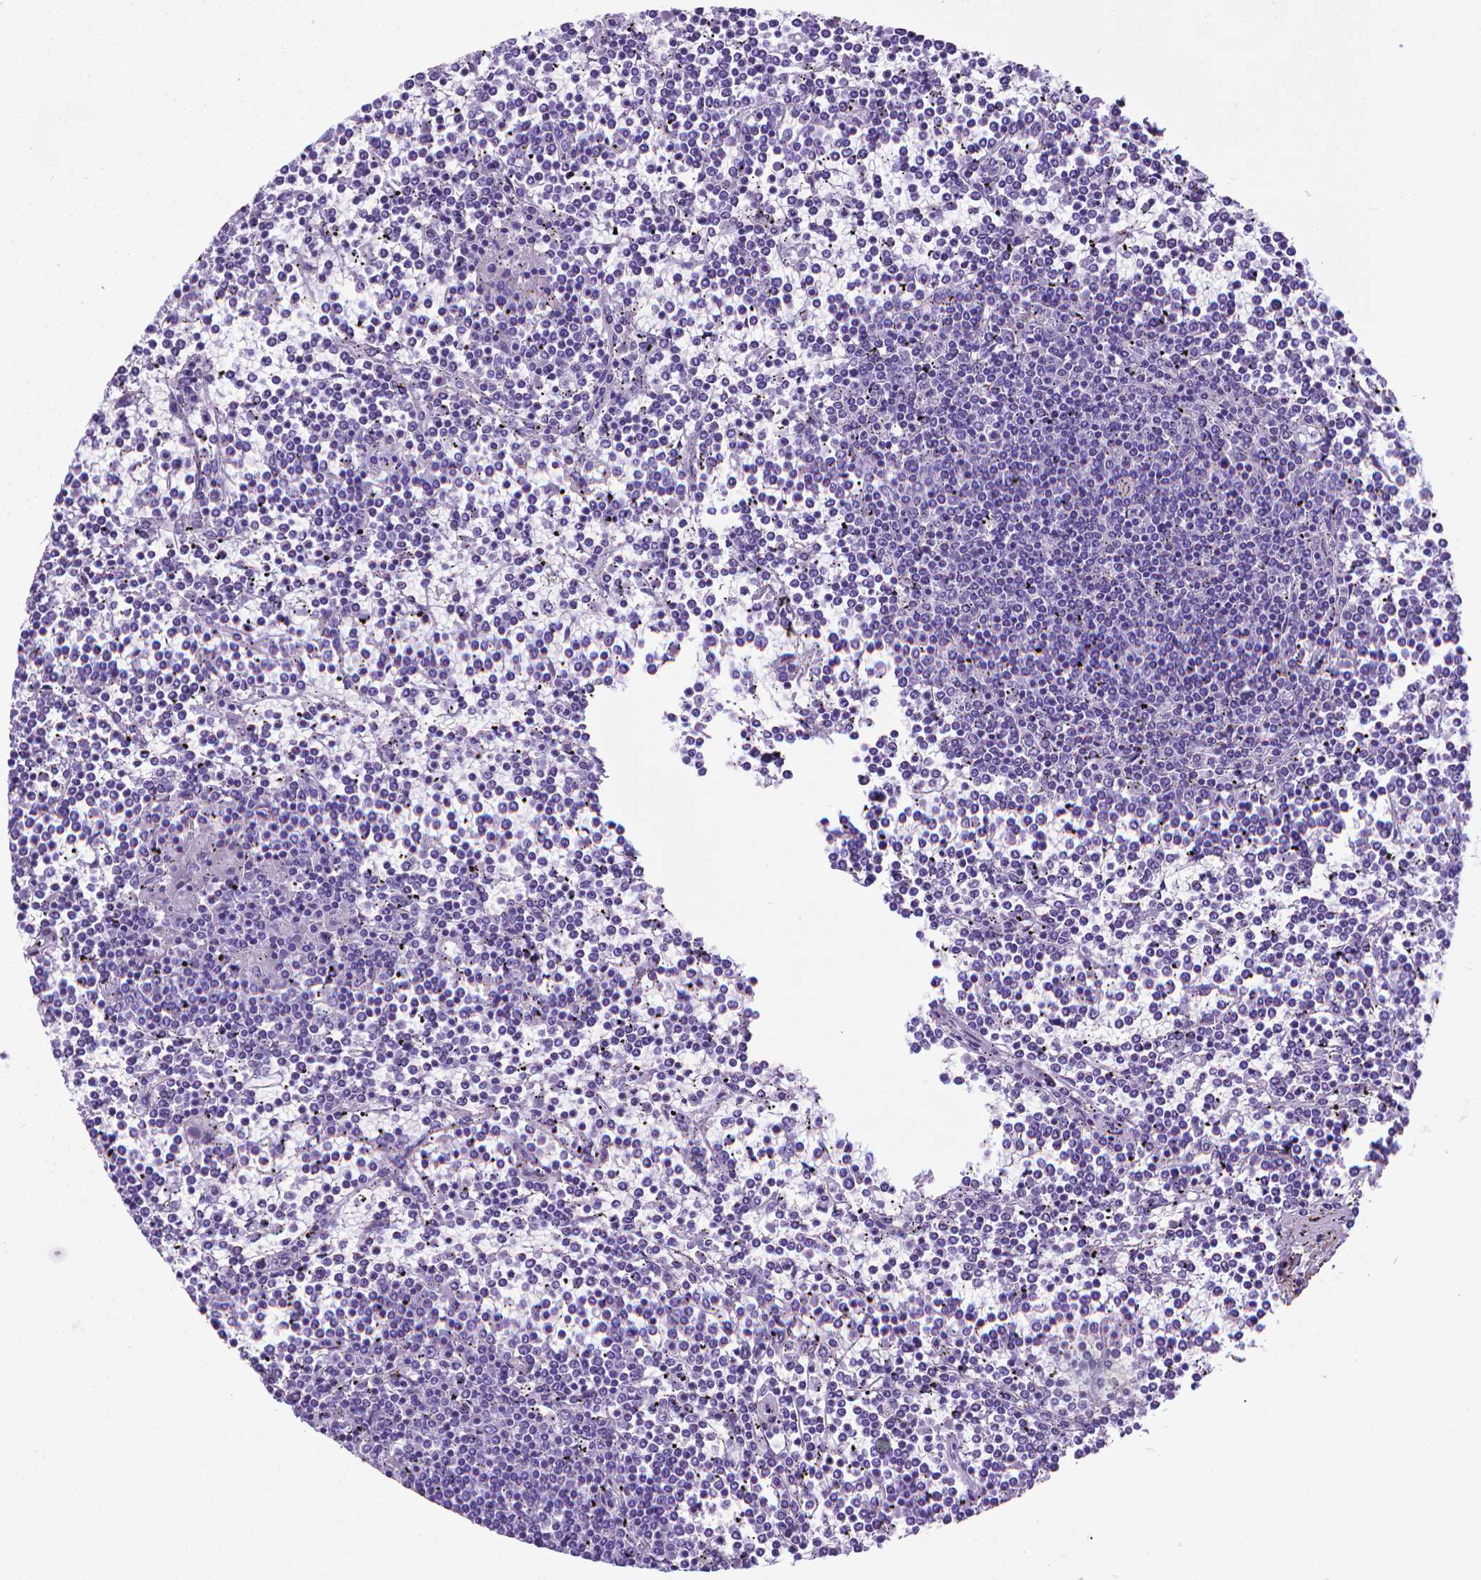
{"staining": {"intensity": "negative", "quantity": "none", "location": "none"}, "tissue": "lymphoma", "cell_type": "Tumor cells", "image_type": "cancer", "snomed": [{"axis": "morphology", "description": "Malignant lymphoma, non-Hodgkin's type, Low grade"}, {"axis": "topography", "description": "Spleen"}], "caption": "There is no significant staining in tumor cells of lymphoma.", "gene": "MFAP2", "patient": {"sex": "female", "age": 19}}